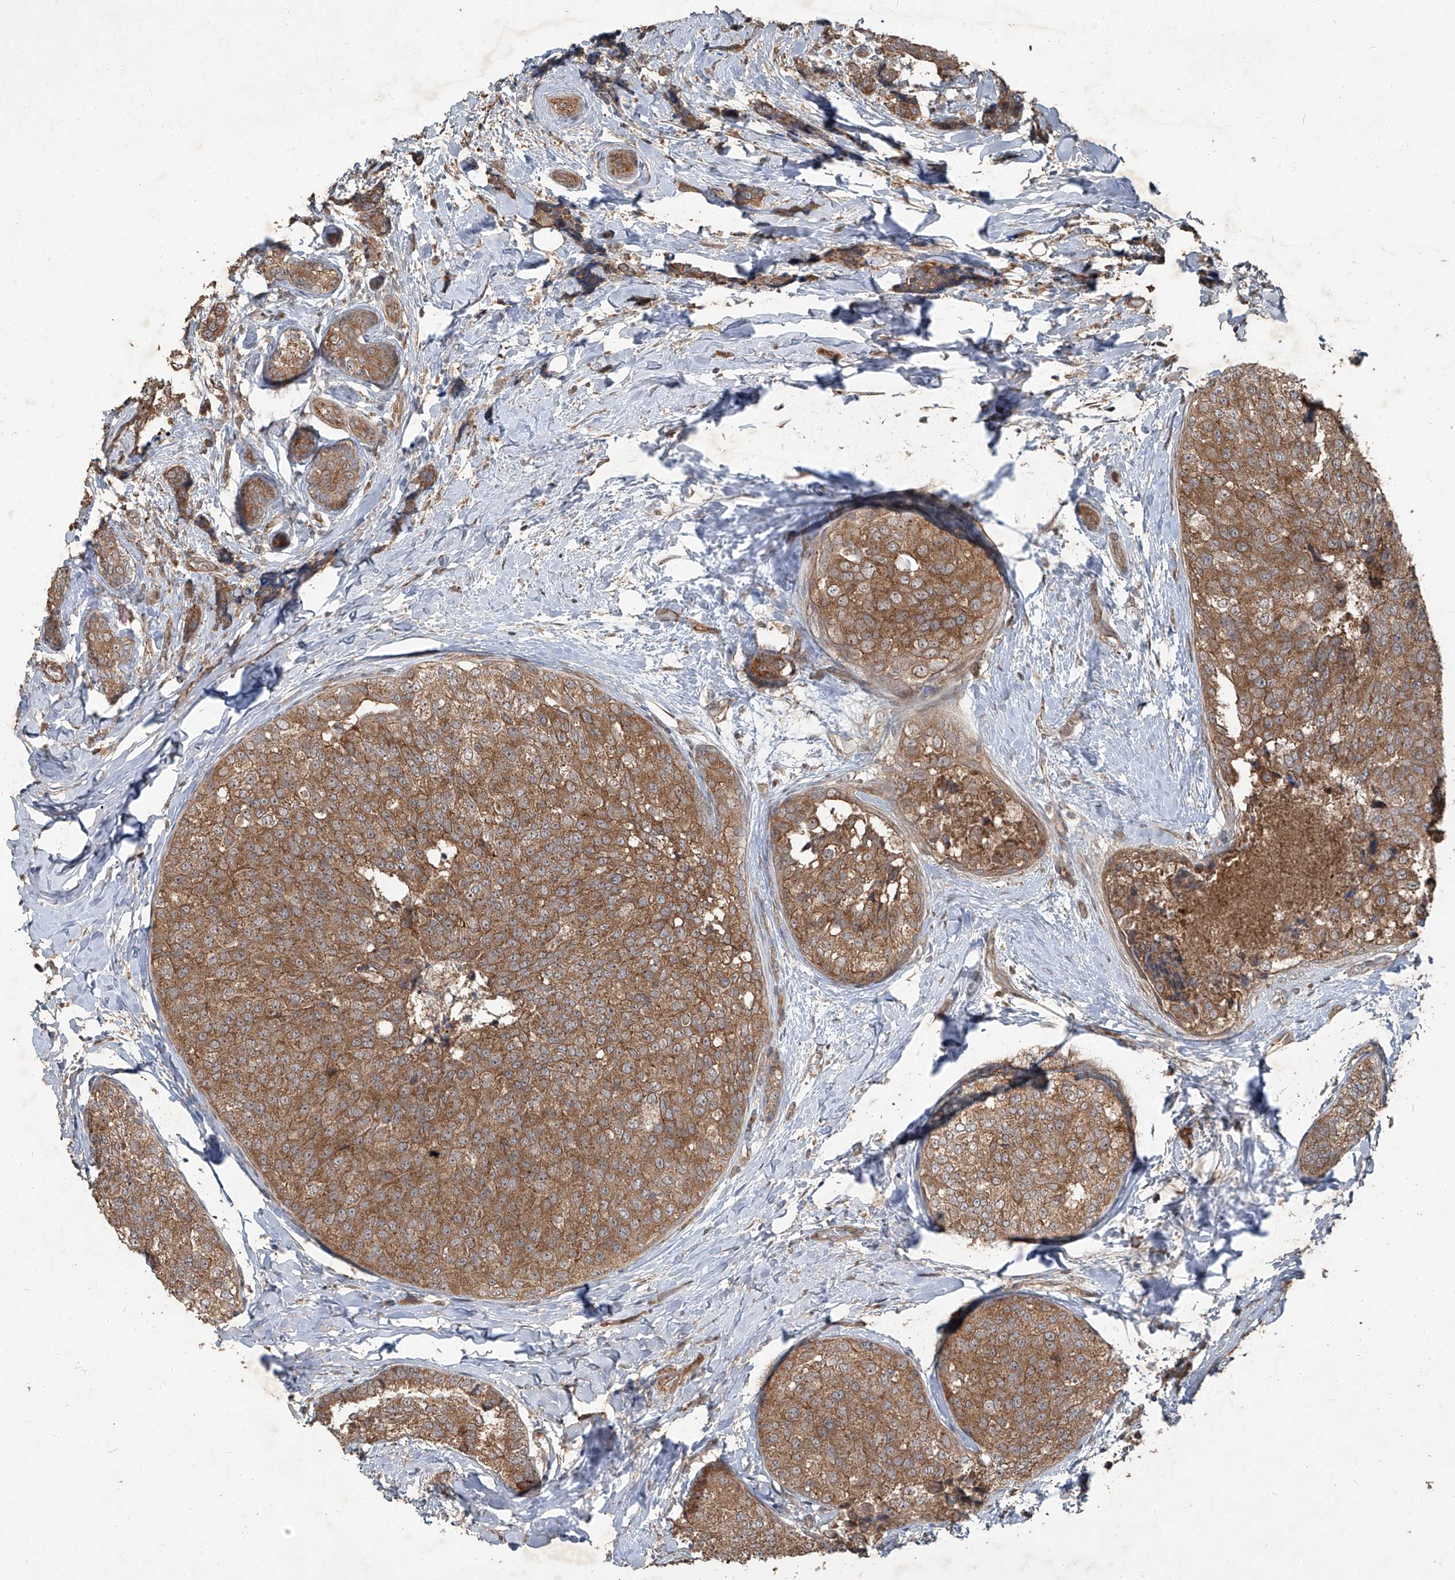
{"staining": {"intensity": "moderate", "quantity": ">75%", "location": "cytoplasmic/membranous"}, "tissue": "breast cancer", "cell_type": "Tumor cells", "image_type": "cancer", "snomed": [{"axis": "morphology", "description": "Normal tissue, NOS"}, {"axis": "morphology", "description": "Duct carcinoma"}, {"axis": "topography", "description": "Breast"}], "caption": "Human breast intraductal carcinoma stained with a protein marker exhibits moderate staining in tumor cells.", "gene": "CCN1", "patient": {"sex": "female", "age": 43}}